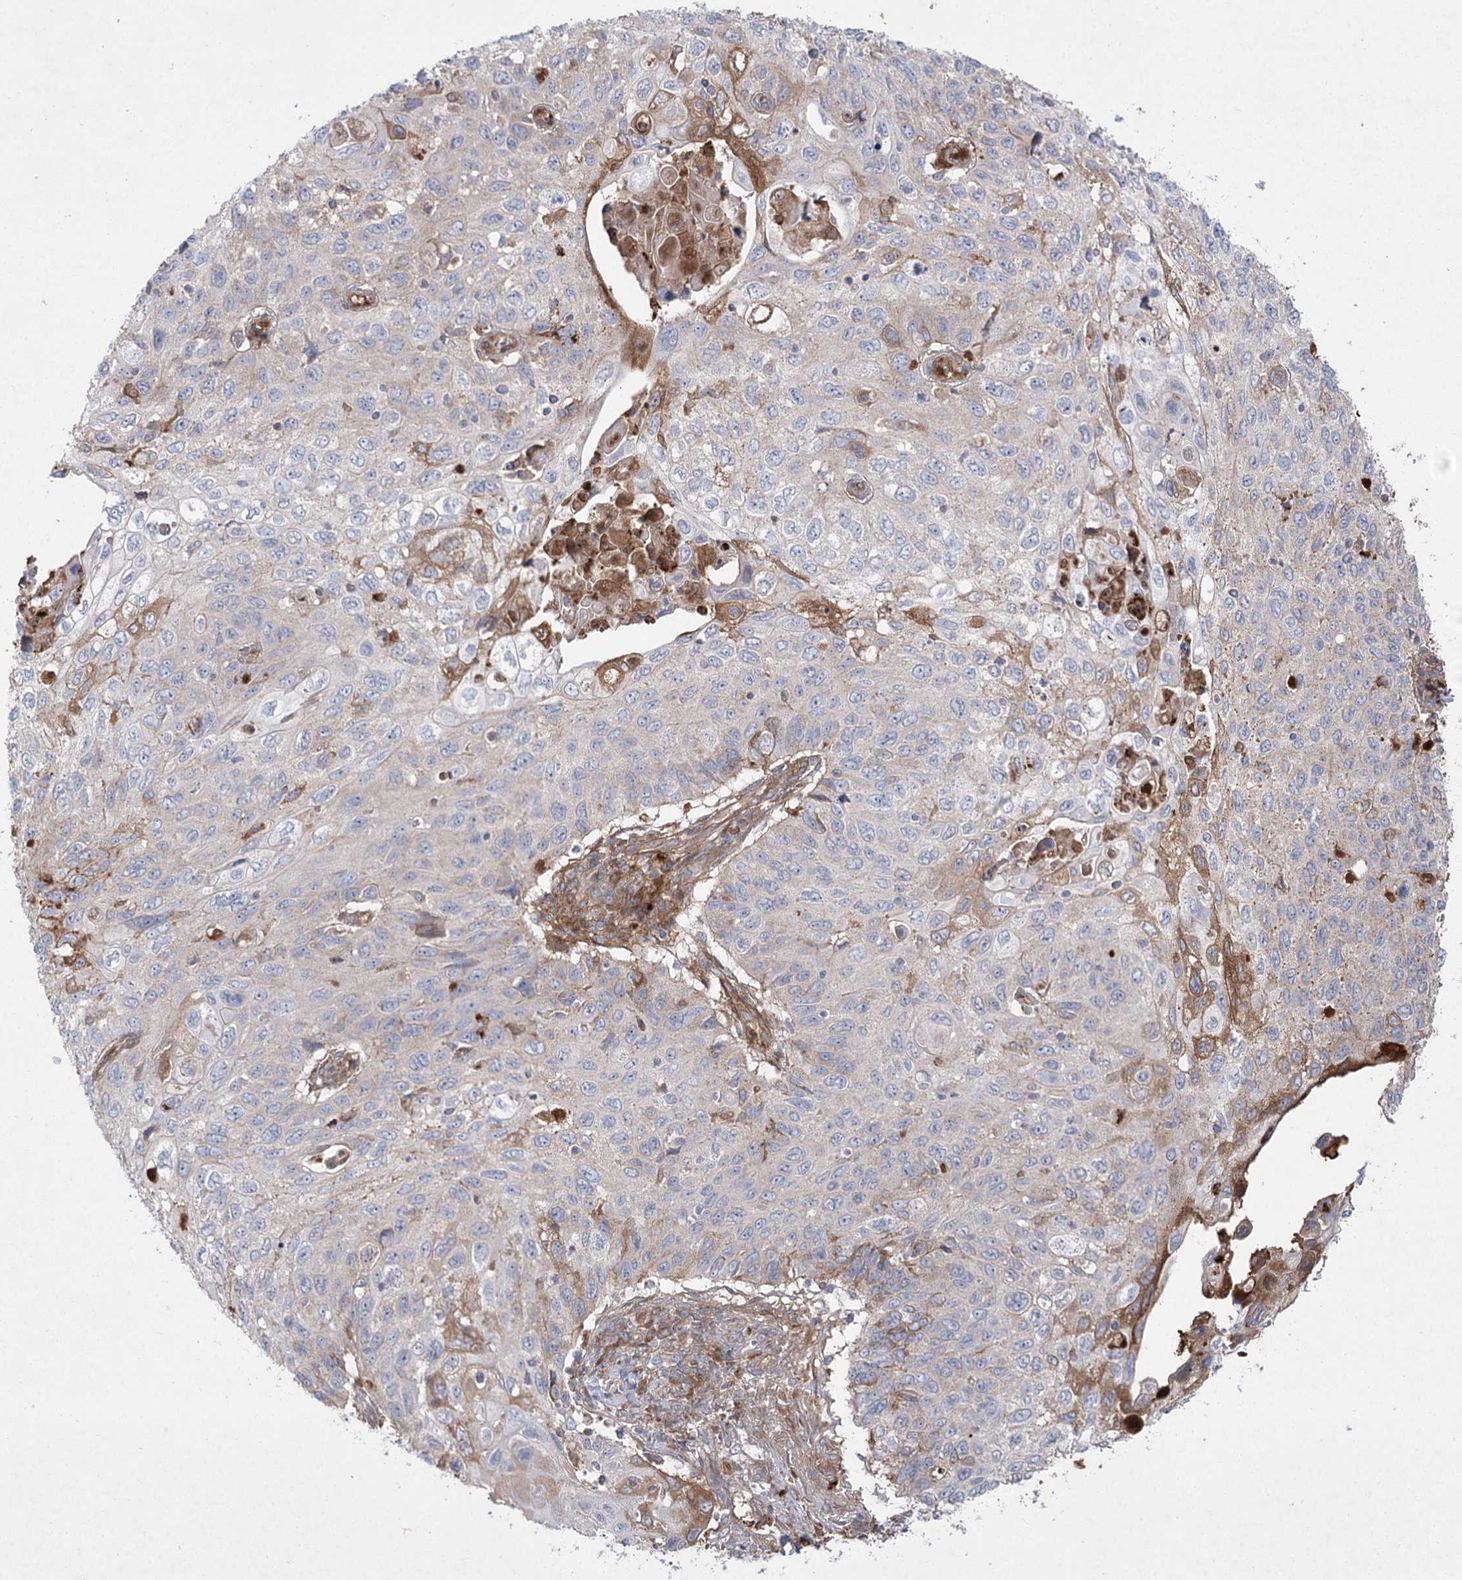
{"staining": {"intensity": "moderate", "quantity": "<25%", "location": "cytoplasmic/membranous"}, "tissue": "cervical cancer", "cell_type": "Tumor cells", "image_type": "cancer", "snomed": [{"axis": "morphology", "description": "Squamous cell carcinoma, NOS"}, {"axis": "topography", "description": "Cervix"}], "caption": "This micrograph shows cervical cancer stained with IHC to label a protein in brown. The cytoplasmic/membranous of tumor cells show moderate positivity for the protein. Nuclei are counter-stained blue.", "gene": "PLEKHA5", "patient": {"sex": "female", "age": 70}}